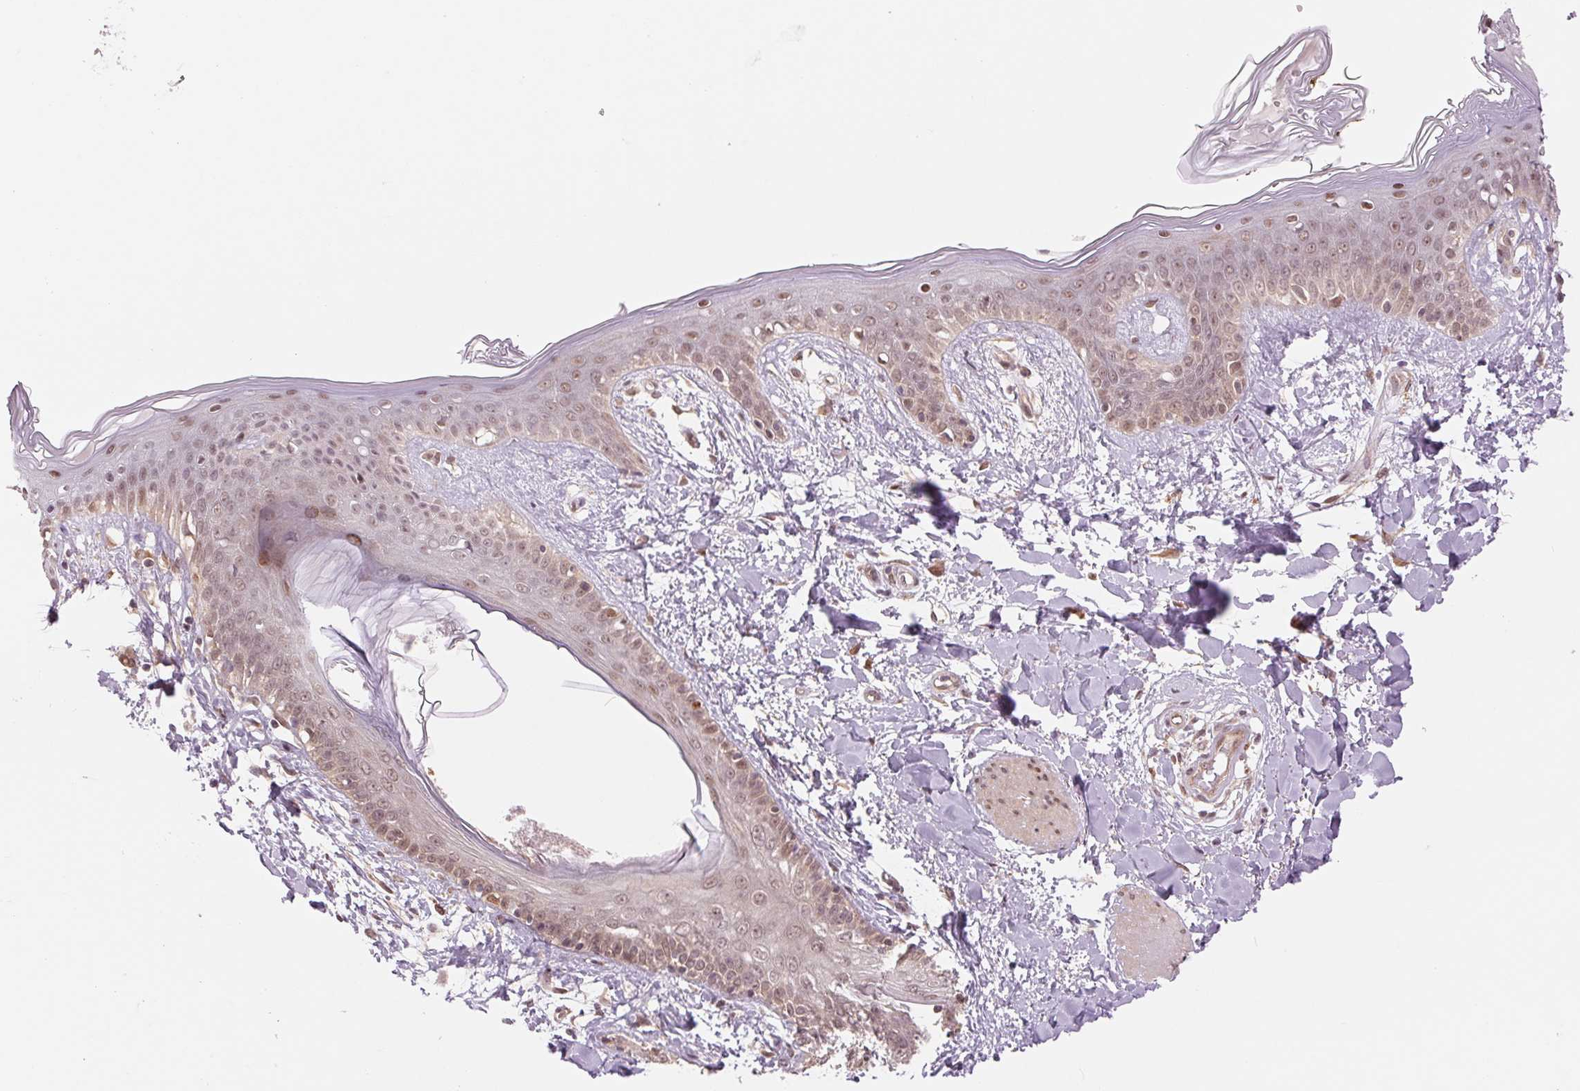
{"staining": {"intensity": "negative", "quantity": "none", "location": "none"}, "tissue": "skin", "cell_type": "Fibroblasts", "image_type": "normal", "snomed": [{"axis": "morphology", "description": "Normal tissue, NOS"}, {"axis": "topography", "description": "Skin"}], "caption": "Fibroblasts are negative for protein expression in normal human skin.", "gene": "ERI3", "patient": {"sex": "female", "age": 34}}